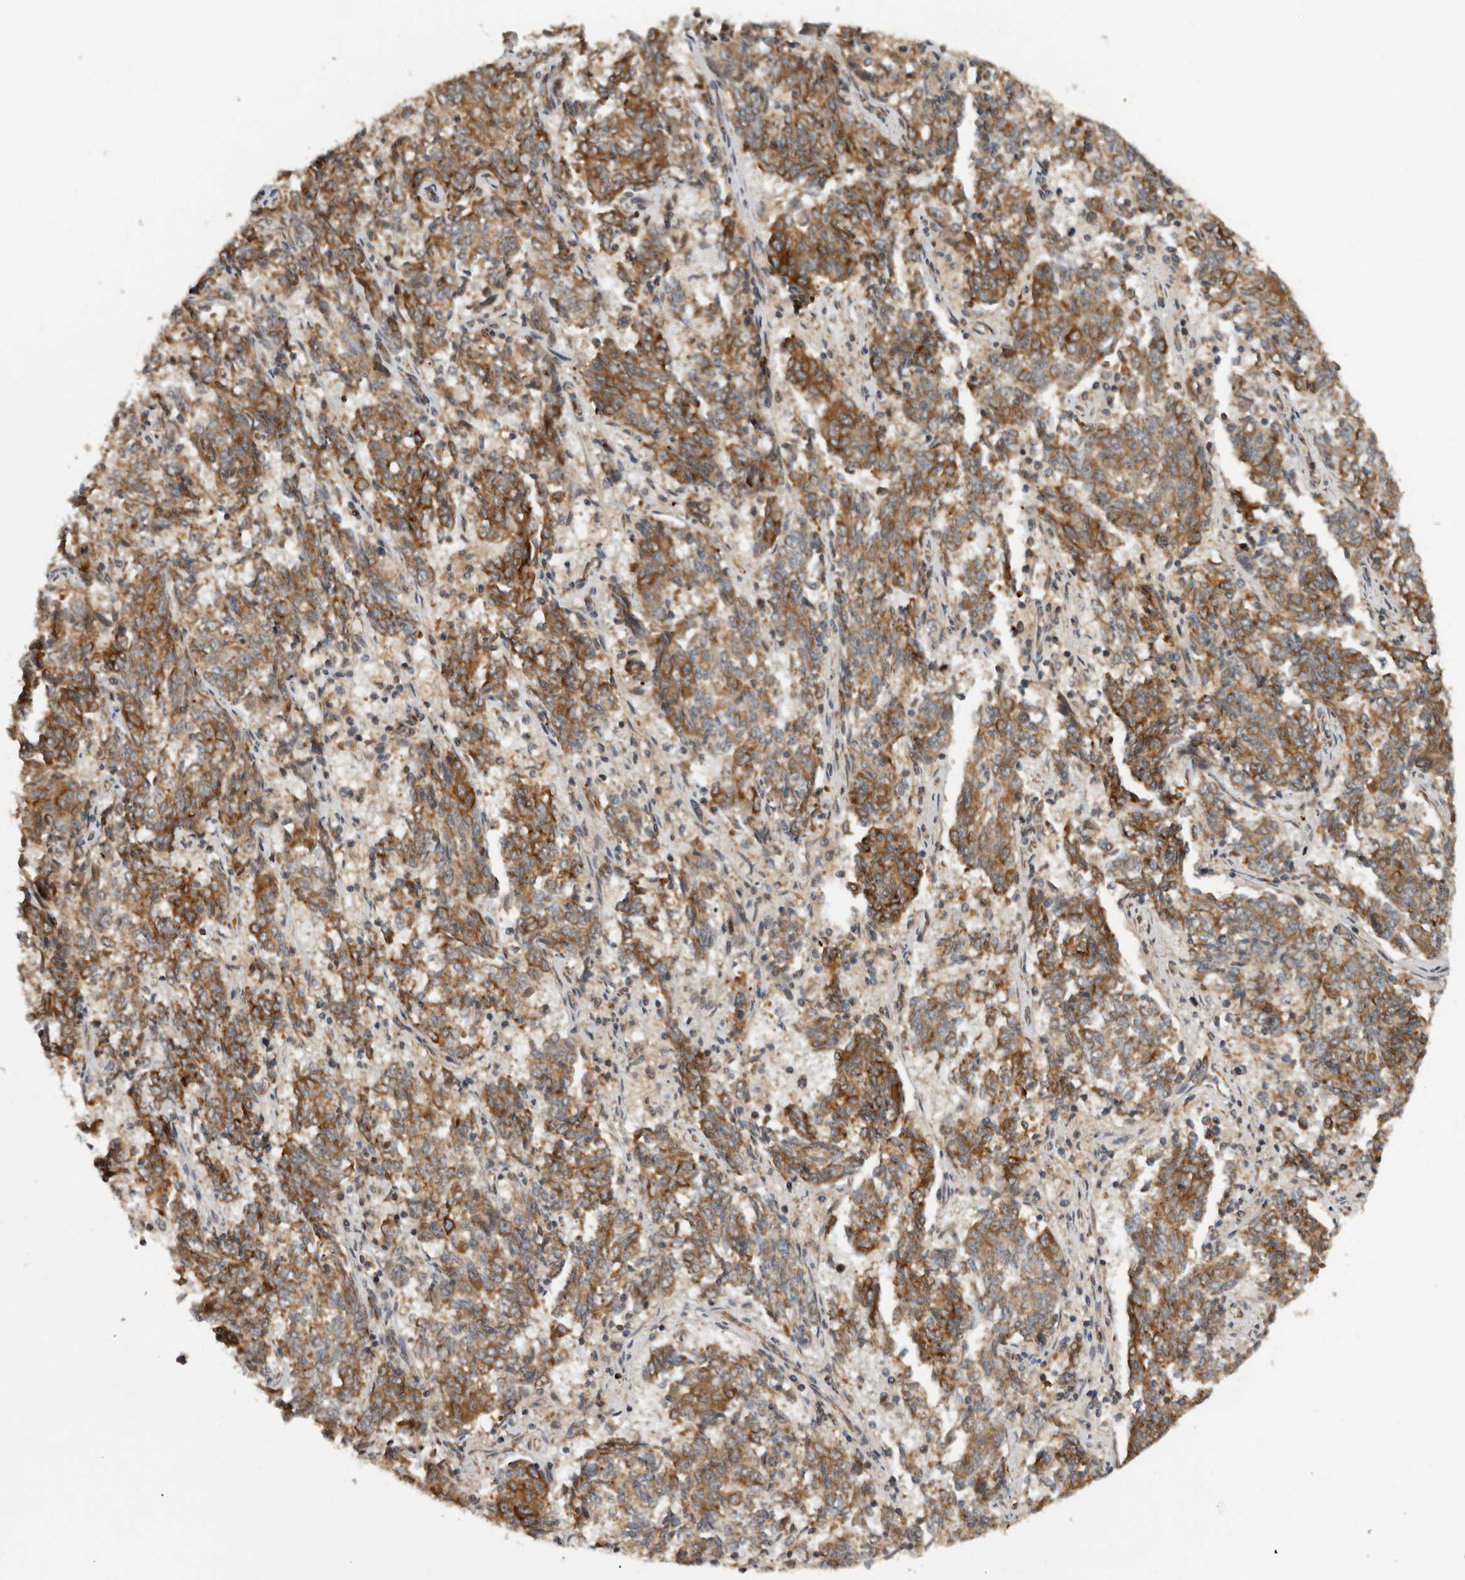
{"staining": {"intensity": "strong", "quantity": ">75%", "location": "cytoplasmic/membranous"}, "tissue": "endometrial cancer", "cell_type": "Tumor cells", "image_type": "cancer", "snomed": [{"axis": "morphology", "description": "Adenocarcinoma, NOS"}, {"axis": "topography", "description": "Endometrium"}], "caption": "High-power microscopy captured an immunohistochemistry (IHC) histopathology image of adenocarcinoma (endometrial), revealing strong cytoplasmic/membranous expression in about >75% of tumor cells.", "gene": "RNF157", "patient": {"sex": "female", "age": 80}}